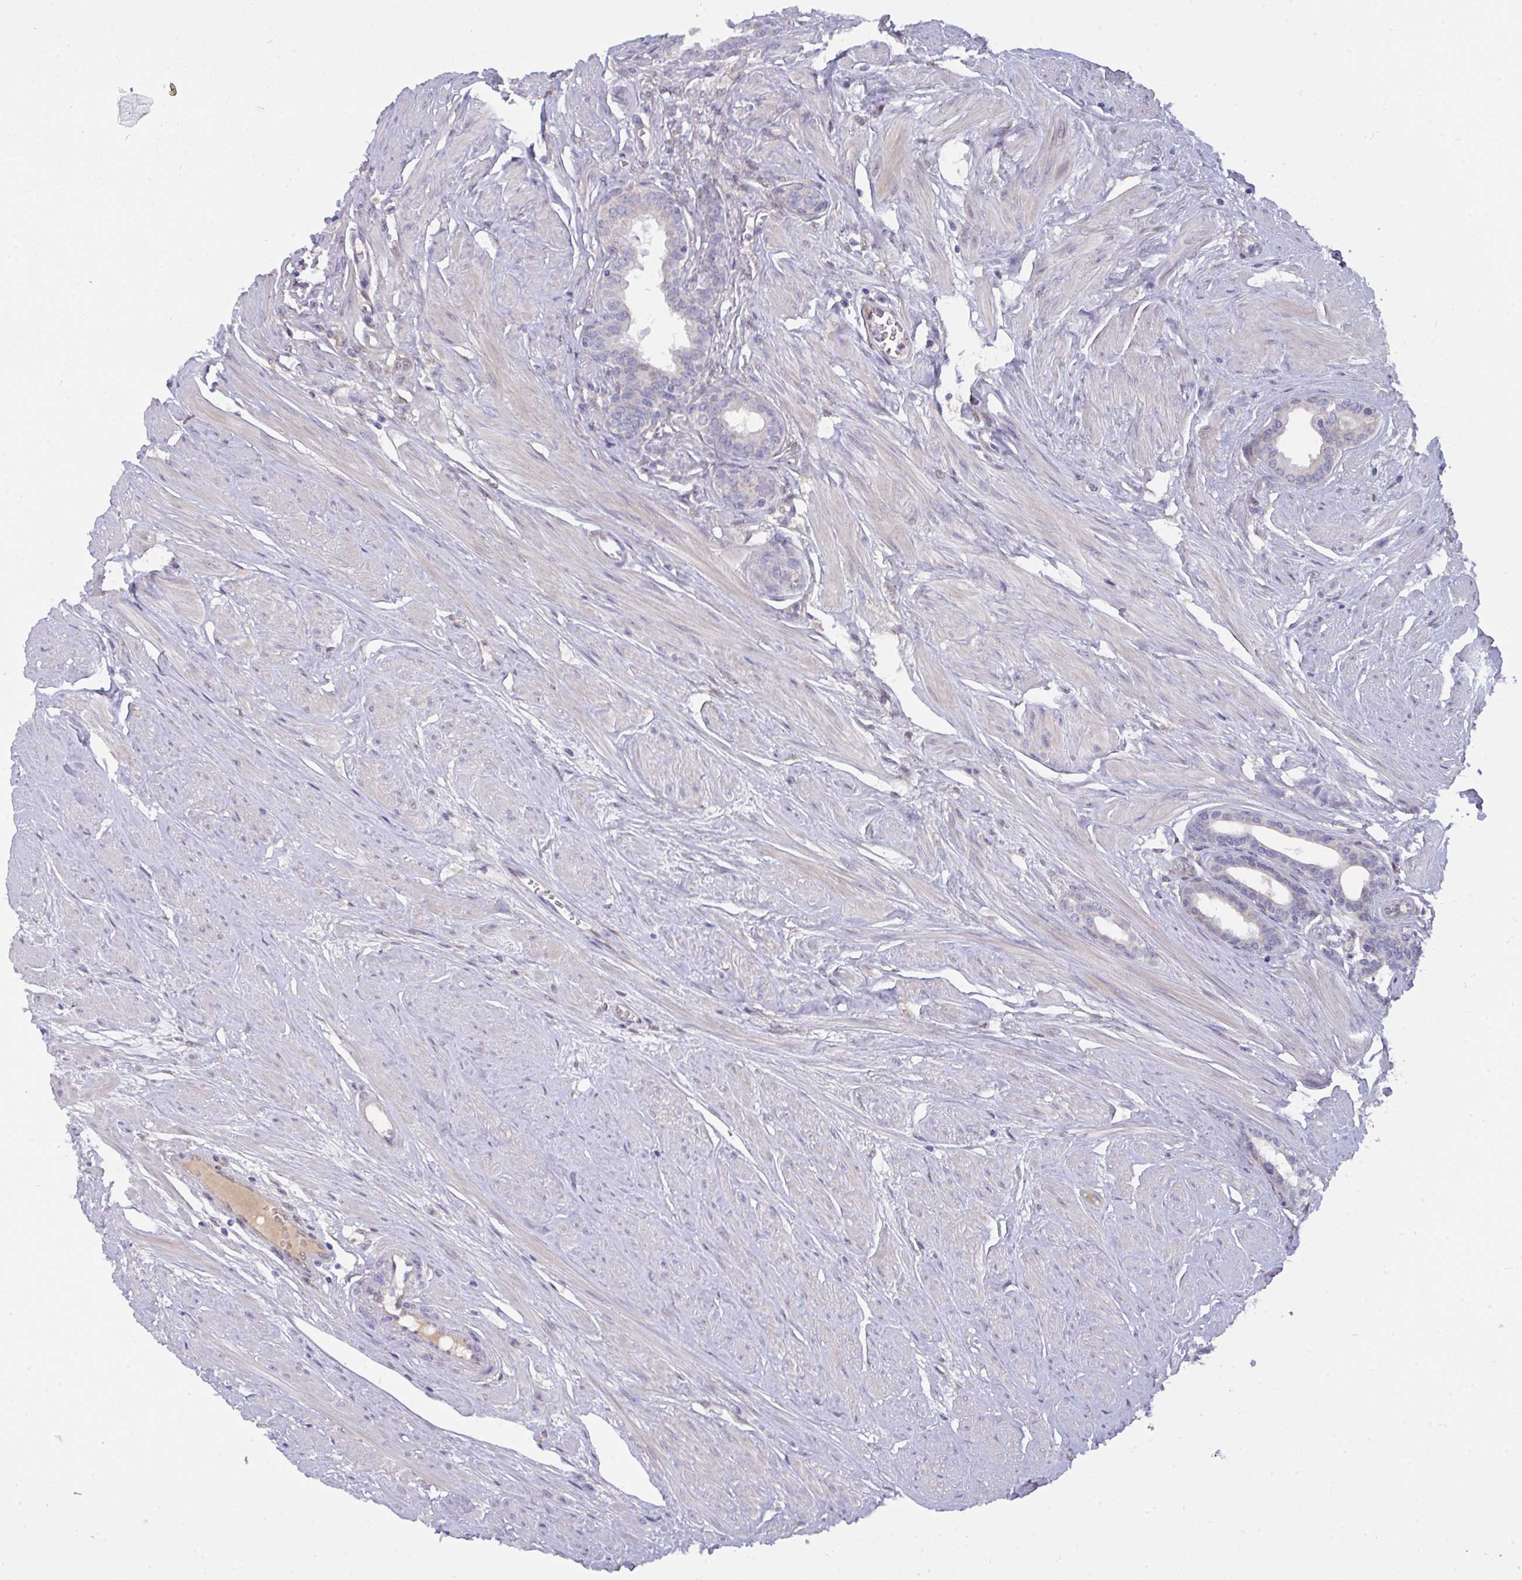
{"staining": {"intensity": "weak", "quantity": "<25%", "location": "cytoplasmic/membranous"}, "tissue": "prostate", "cell_type": "Glandular cells", "image_type": "normal", "snomed": [{"axis": "morphology", "description": "Normal tissue, NOS"}, {"axis": "topography", "description": "Prostate"}, {"axis": "topography", "description": "Peripheral nerve tissue"}], "caption": "A histopathology image of prostate stained for a protein displays no brown staining in glandular cells. (DAB (3,3'-diaminobenzidine) IHC, high magnification).", "gene": "L3HYPDH", "patient": {"sex": "male", "age": 55}}